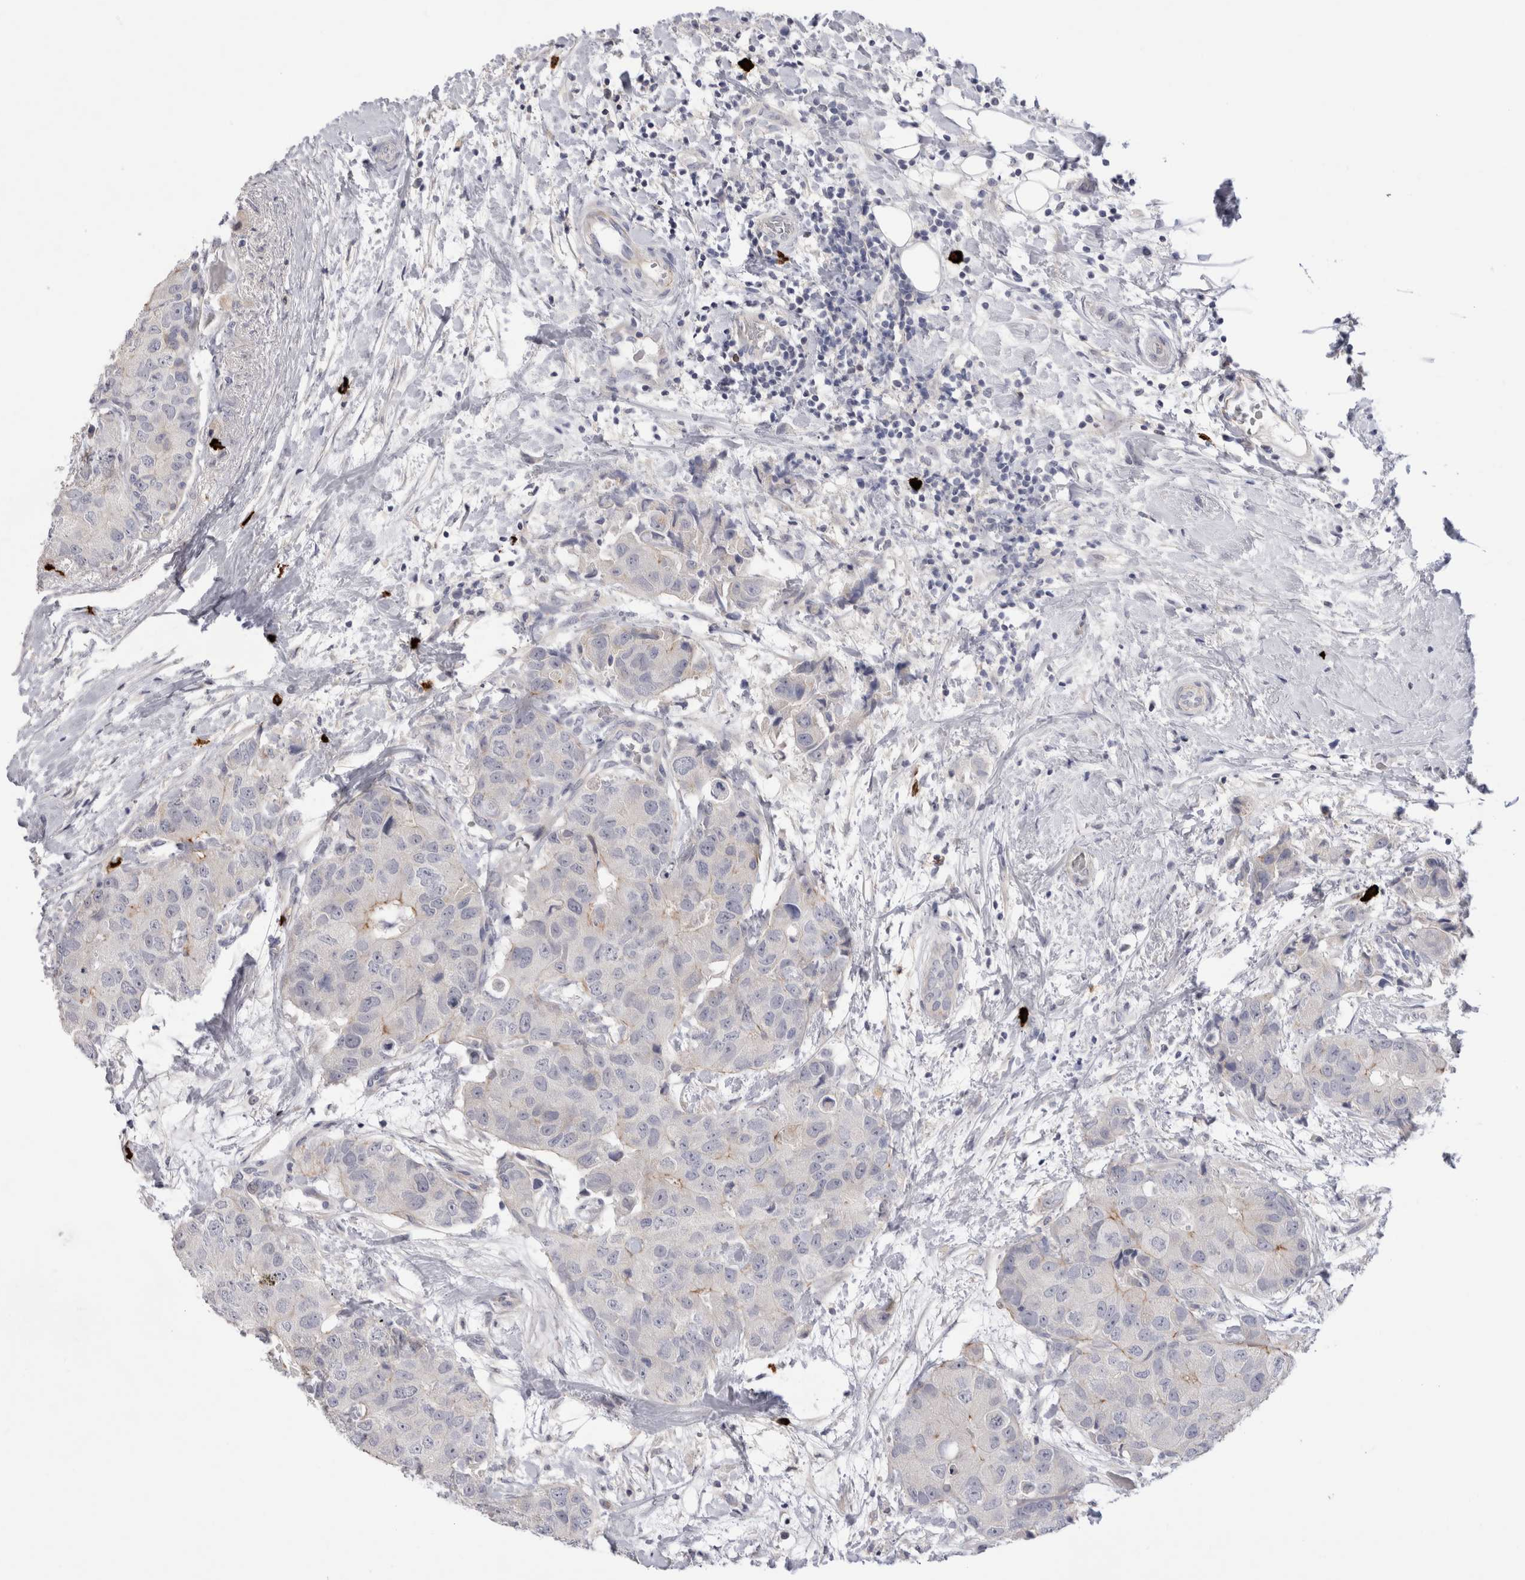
{"staining": {"intensity": "negative", "quantity": "none", "location": "none"}, "tissue": "breast cancer", "cell_type": "Tumor cells", "image_type": "cancer", "snomed": [{"axis": "morphology", "description": "Duct carcinoma"}, {"axis": "topography", "description": "Breast"}], "caption": "Immunohistochemistry (IHC) photomicrograph of breast infiltrating ductal carcinoma stained for a protein (brown), which exhibits no expression in tumor cells.", "gene": "SPINK2", "patient": {"sex": "female", "age": 62}}